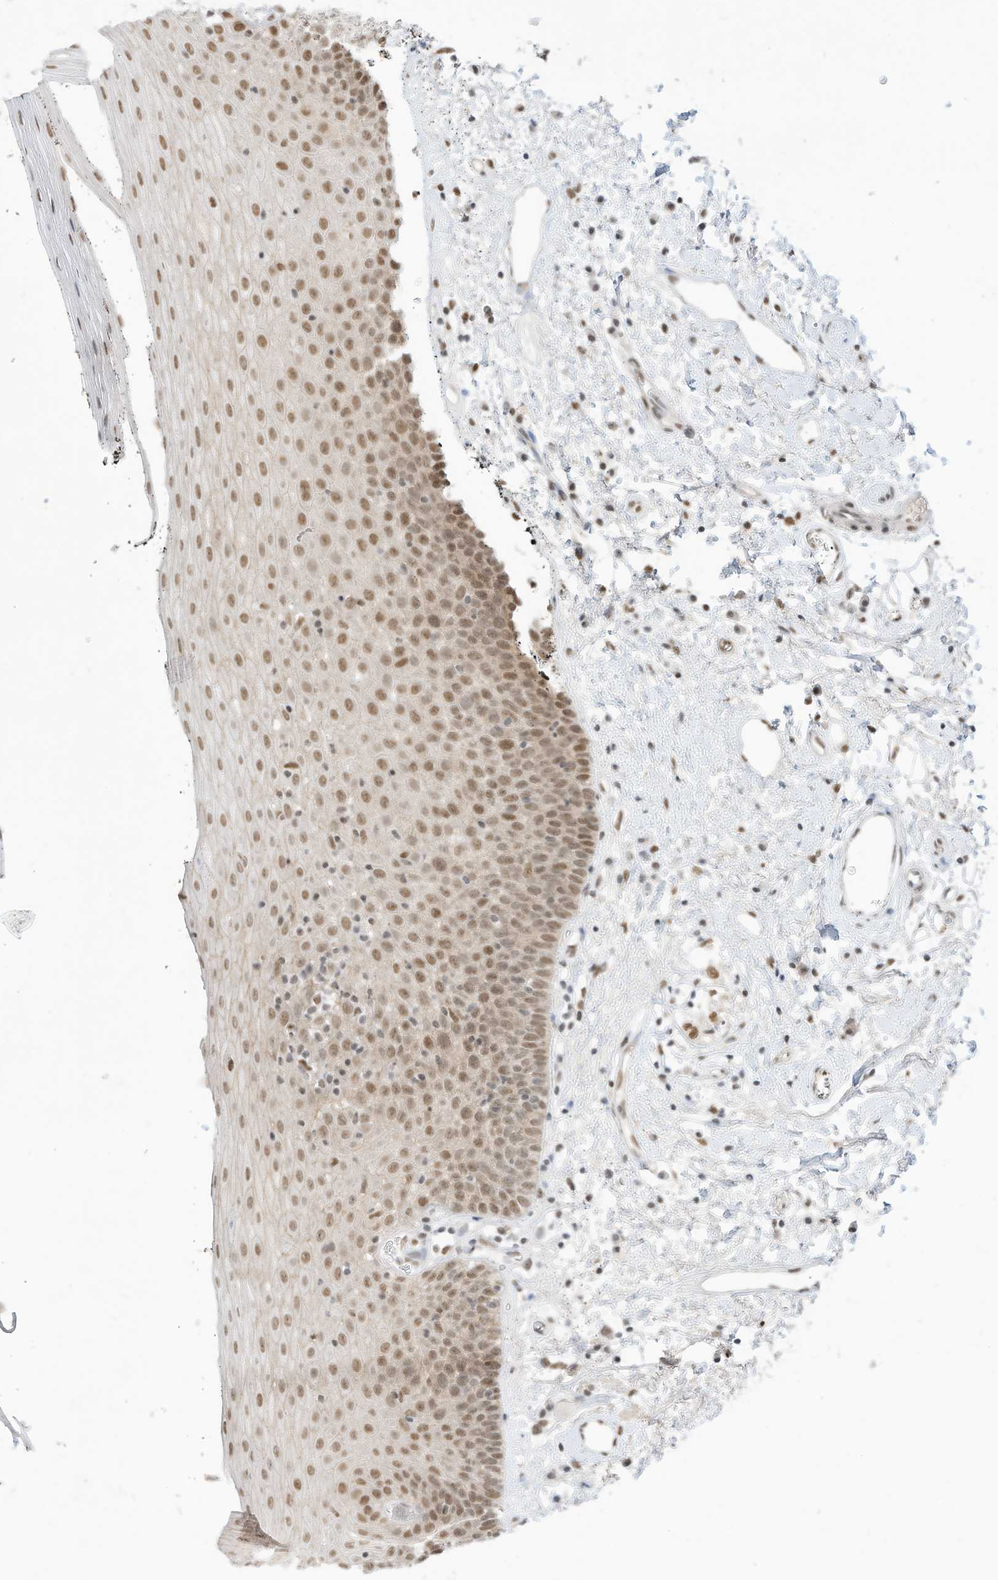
{"staining": {"intensity": "moderate", "quantity": ">75%", "location": "nuclear"}, "tissue": "oral mucosa", "cell_type": "Squamous epithelial cells", "image_type": "normal", "snomed": [{"axis": "morphology", "description": "Normal tissue, NOS"}, {"axis": "topography", "description": "Oral tissue"}], "caption": "Immunohistochemistry (IHC) histopathology image of normal human oral mucosa stained for a protein (brown), which shows medium levels of moderate nuclear positivity in approximately >75% of squamous epithelial cells.", "gene": "NHSL1", "patient": {"sex": "male", "age": 74}}